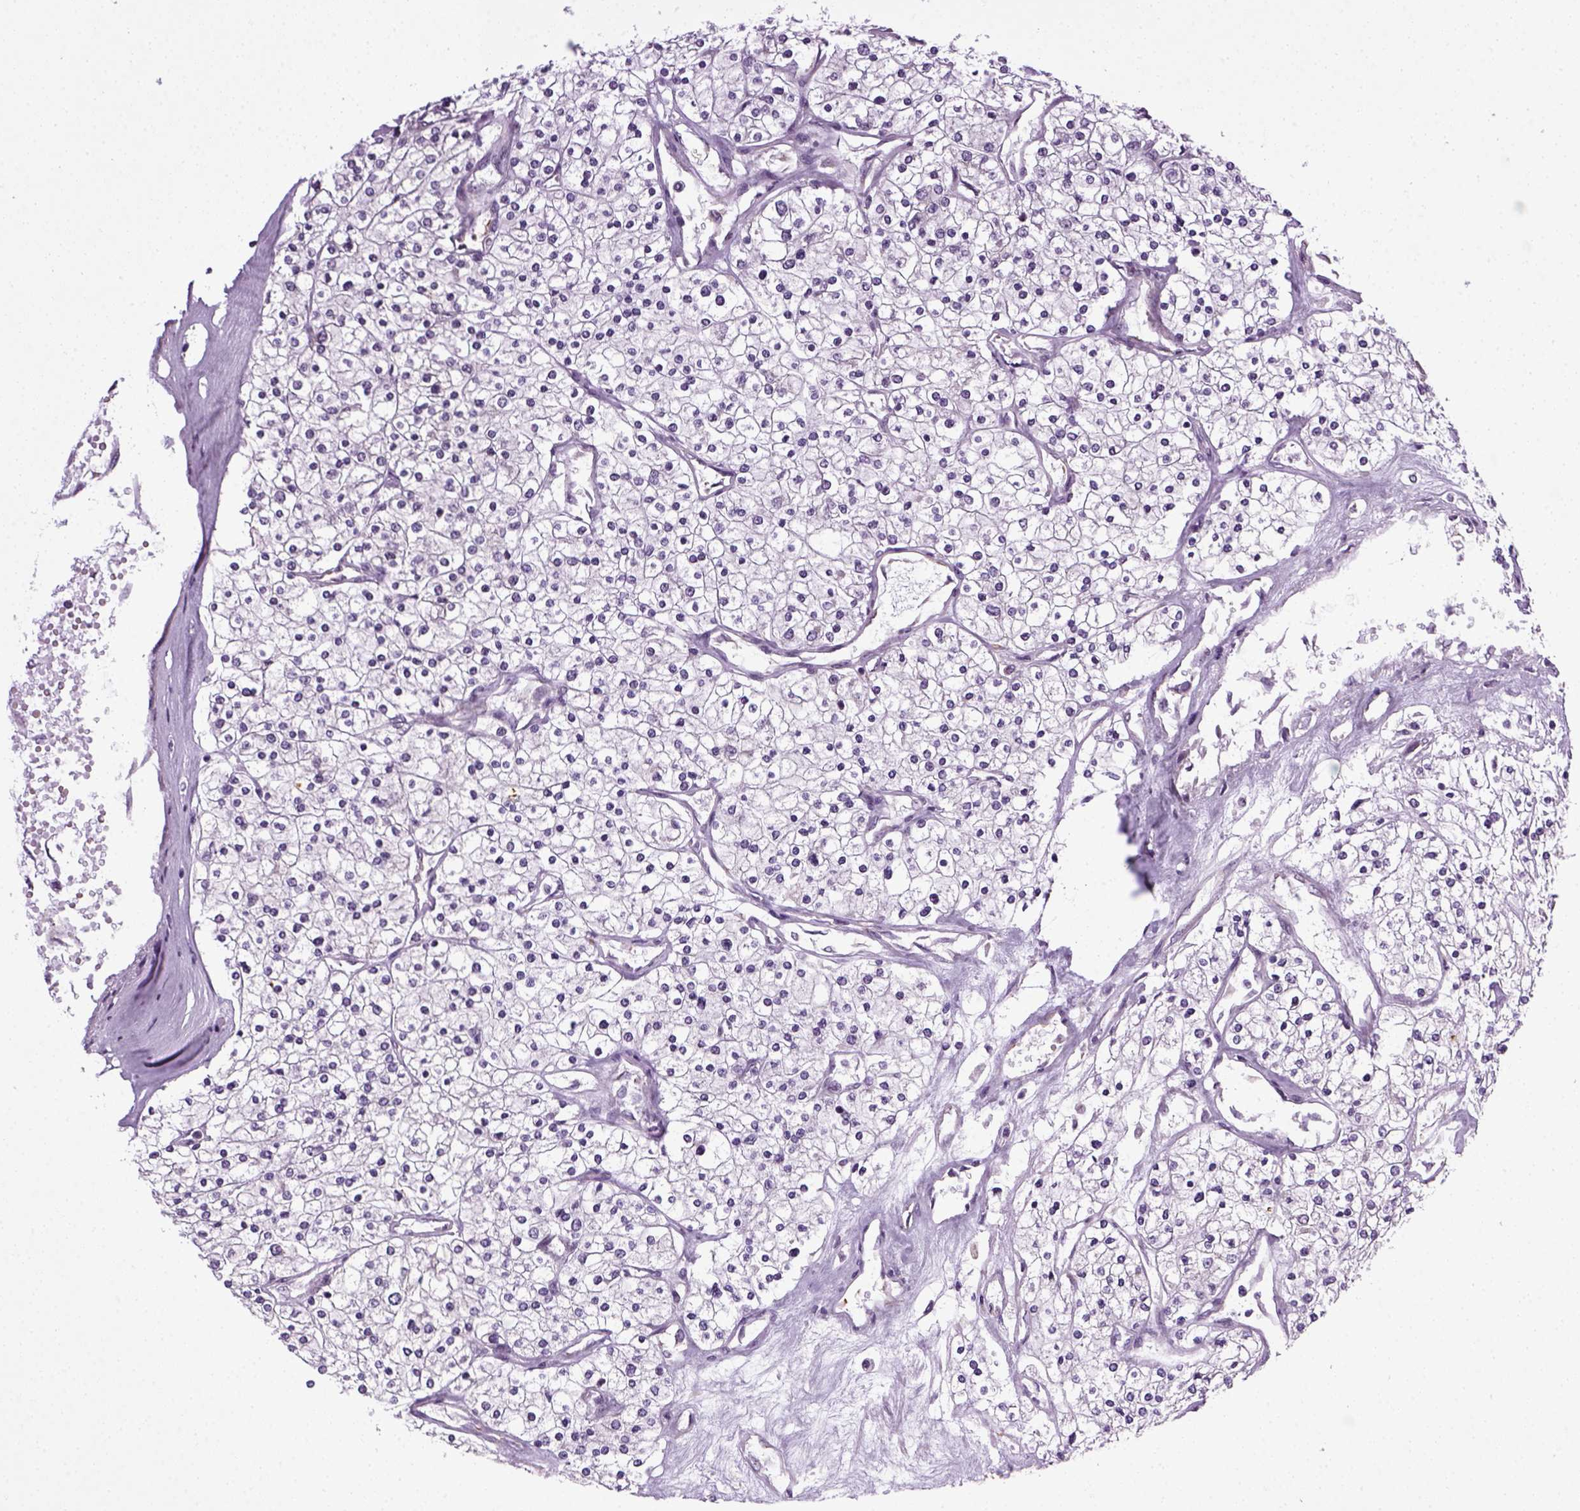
{"staining": {"intensity": "negative", "quantity": "none", "location": "none"}, "tissue": "renal cancer", "cell_type": "Tumor cells", "image_type": "cancer", "snomed": [{"axis": "morphology", "description": "Adenocarcinoma, NOS"}, {"axis": "topography", "description": "Kidney"}], "caption": "Tumor cells are negative for protein expression in human renal cancer.", "gene": "TPRG1", "patient": {"sex": "male", "age": 80}}